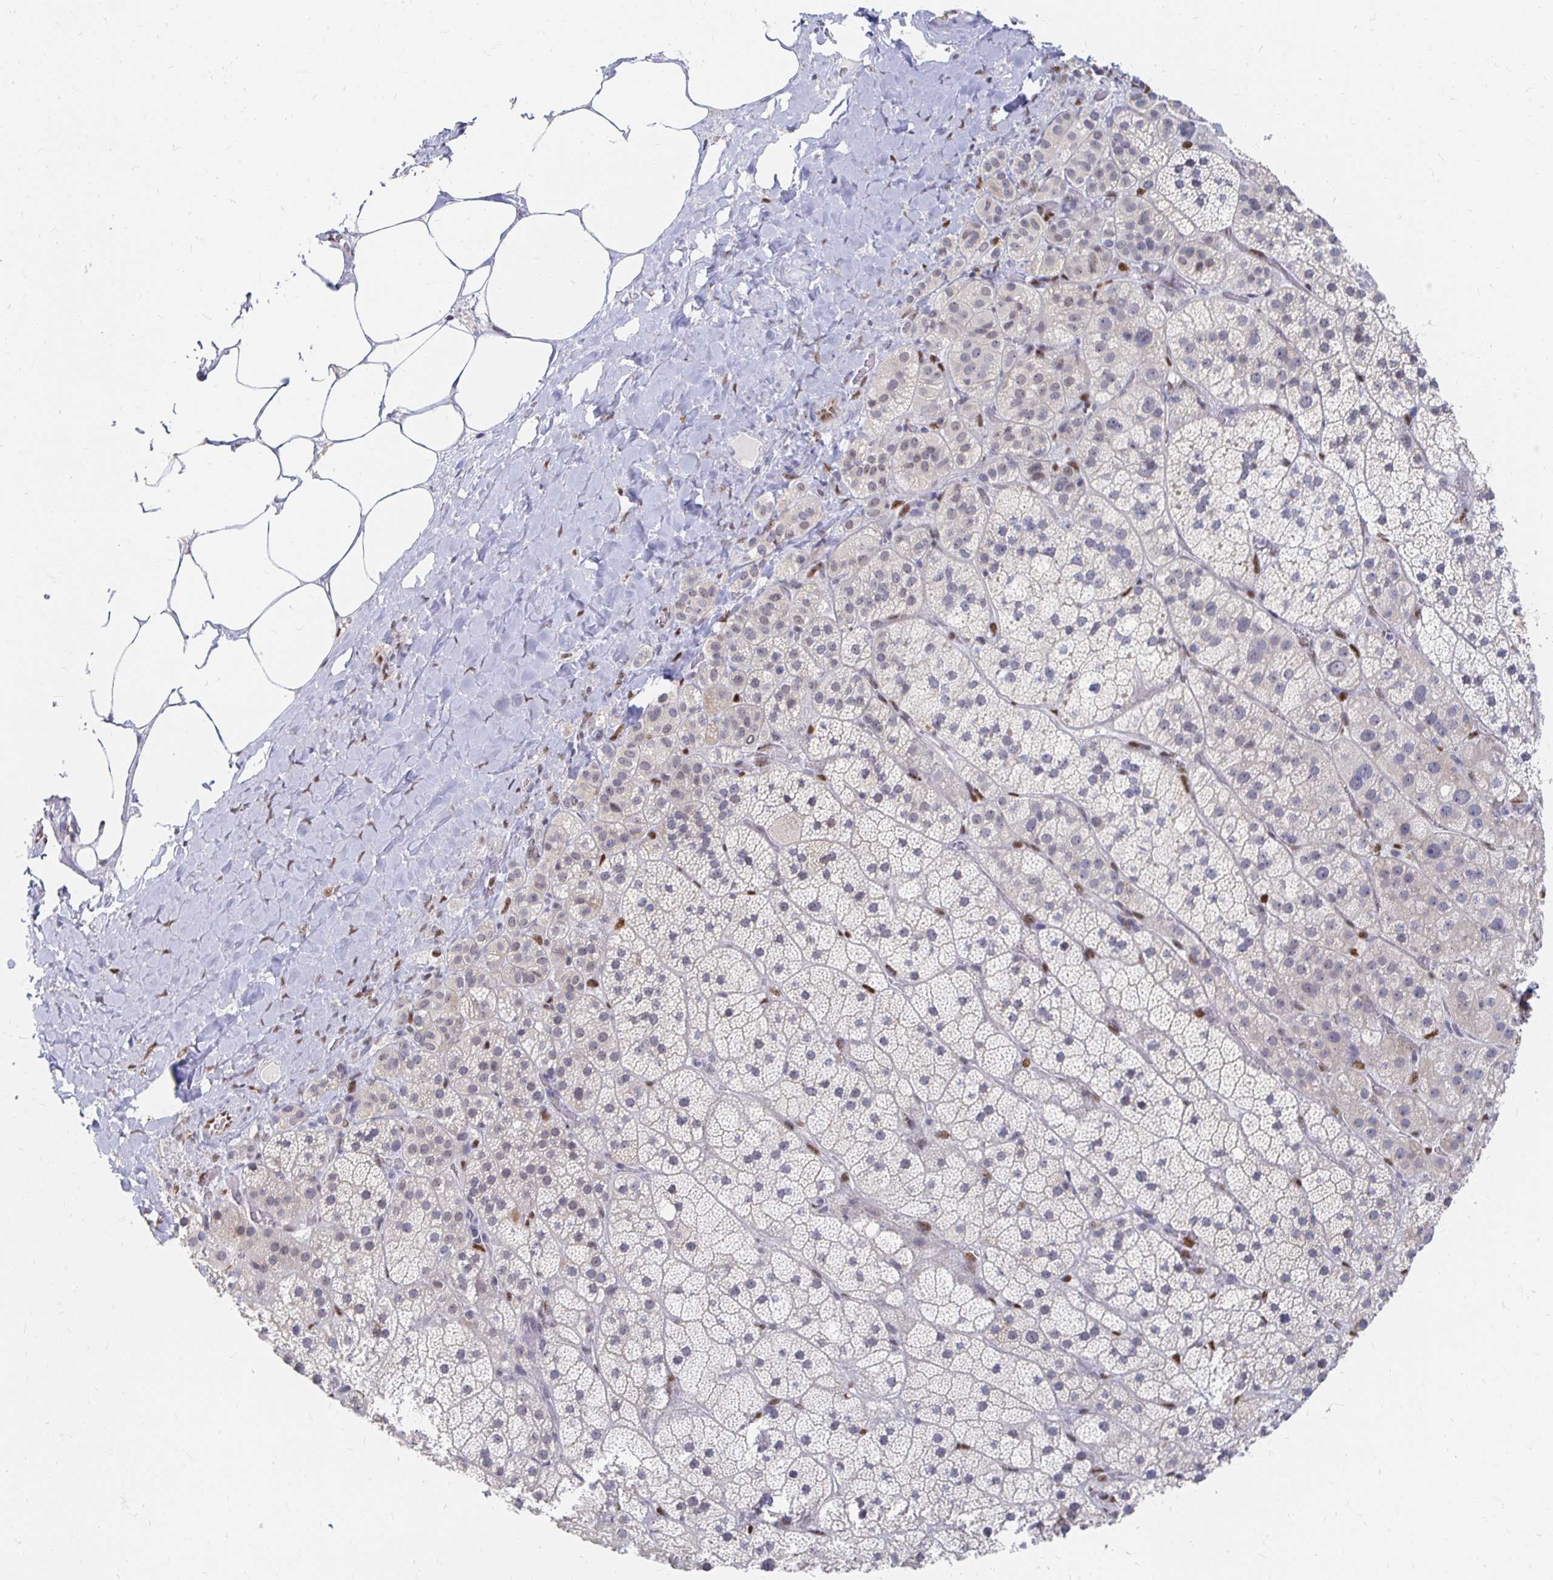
{"staining": {"intensity": "negative", "quantity": "none", "location": "none"}, "tissue": "adrenal gland", "cell_type": "Glandular cells", "image_type": "normal", "snomed": [{"axis": "morphology", "description": "Normal tissue, NOS"}, {"axis": "topography", "description": "Adrenal gland"}], "caption": "Adrenal gland stained for a protein using immunohistochemistry (IHC) demonstrates no positivity glandular cells.", "gene": "CLIC3", "patient": {"sex": "male", "age": 57}}